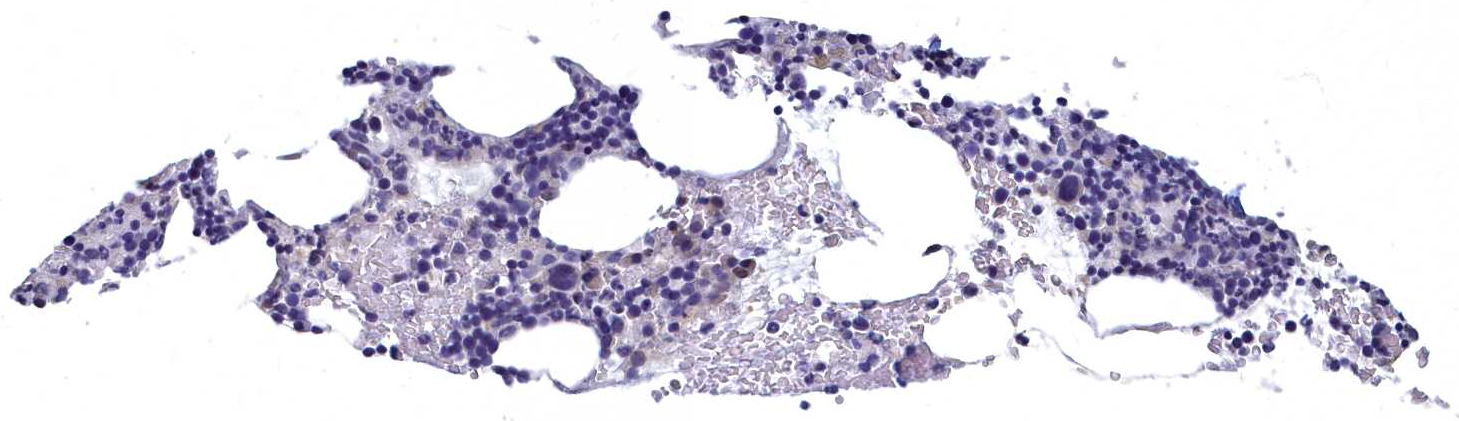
{"staining": {"intensity": "weak", "quantity": "<25%", "location": "cytoplasmic/membranous"}, "tissue": "bone marrow", "cell_type": "Hematopoietic cells", "image_type": "normal", "snomed": [{"axis": "morphology", "description": "Normal tissue, NOS"}, {"axis": "topography", "description": "Bone marrow"}], "caption": "Immunohistochemistry micrograph of normal bone marrow: human bone marrow stained with DAB demonstrates no significant protein positivity in hematopoietic cells. (Brightfield microscopy of DAB (3,3'-diaminobenzidine) IHC at high magnification).", "gene": "NOXA1", "patient": {"sex": "male", "age": 62}}